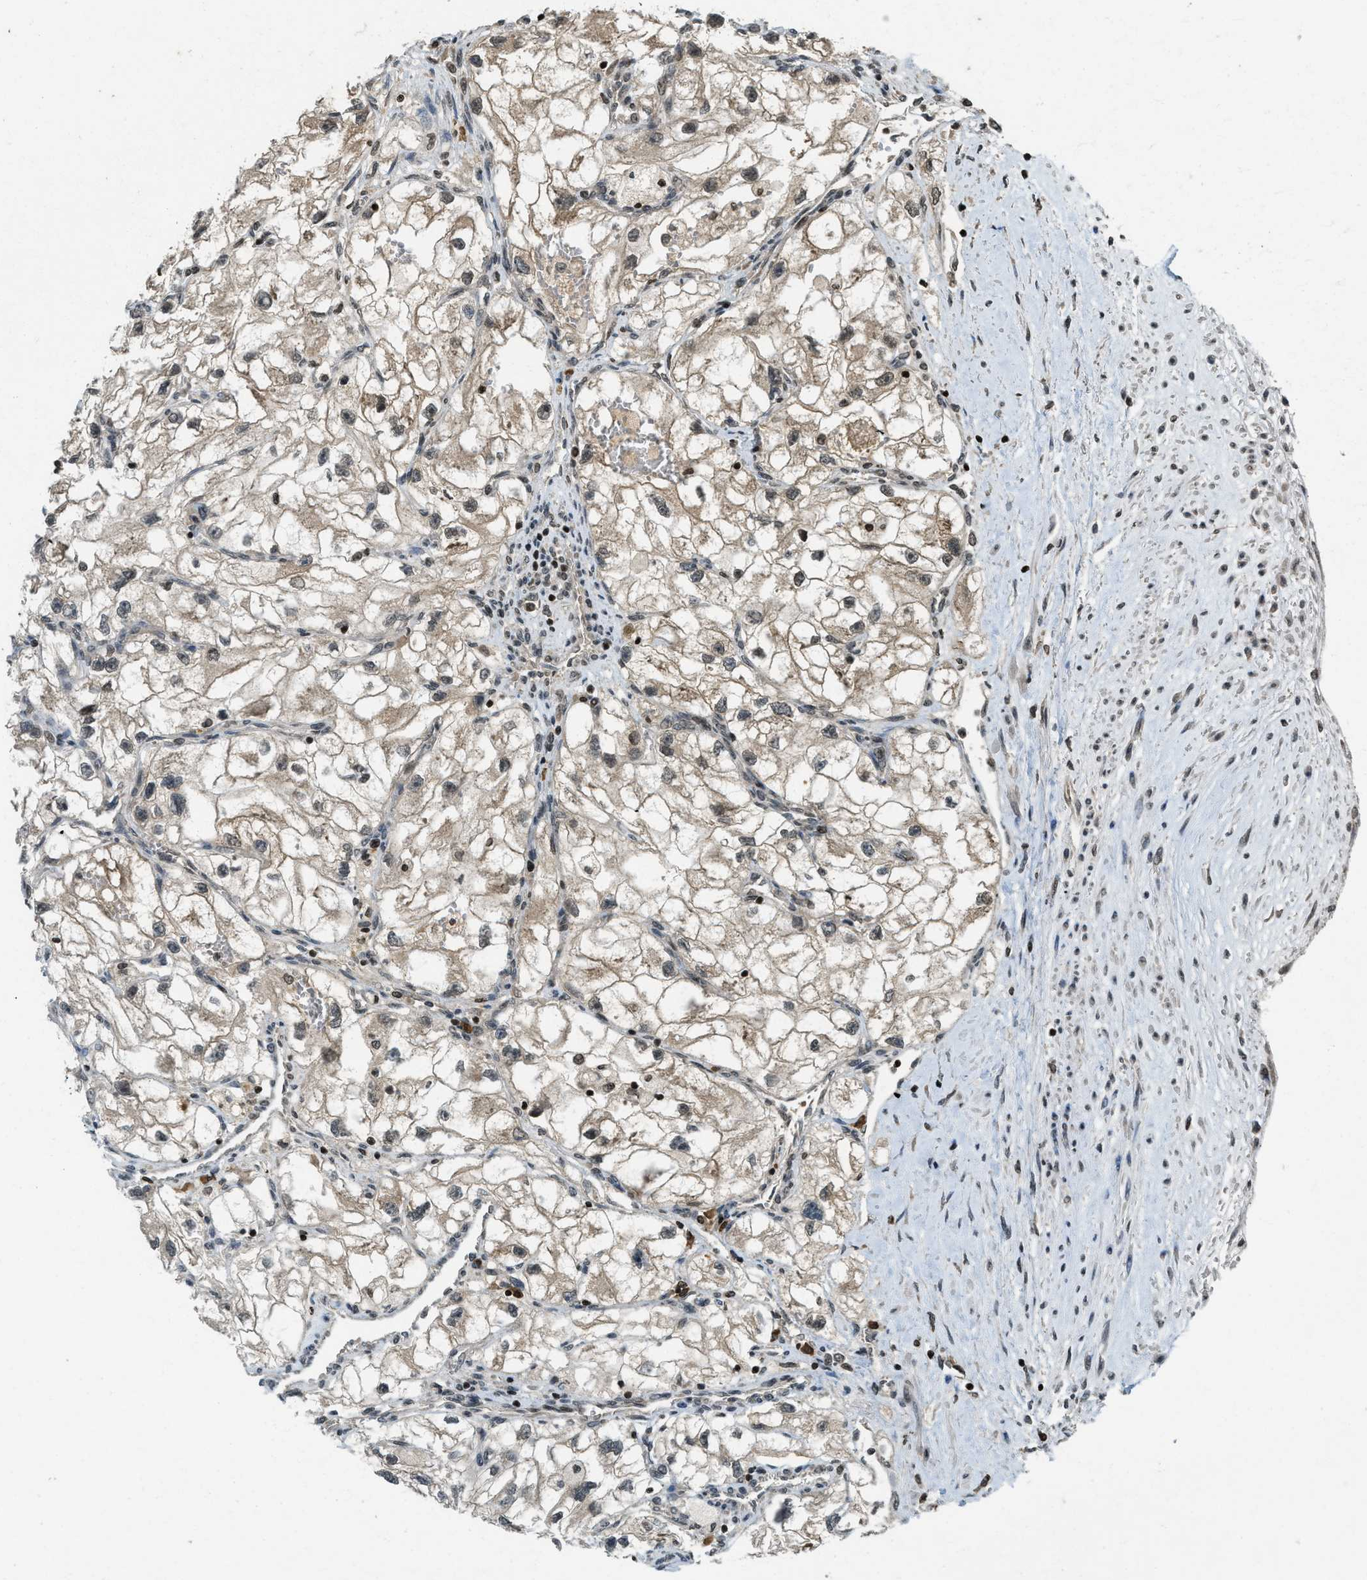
{"staining": {"intensity": "moderate", "quantity": "<25%", "location": "nuclear"}, "tissue": "renal cancer", "cell_type": "Tumor cells", "image_type": "cancer", "snomed": [{"axis": "morphology", "description": "Adenocarcinoma, NOS"}, {"axis": "topography", "description": "Kidney"}], "caption": "Renal adenocarcinoma tissue displays moderate nuclear positivity in about <25% of tumor cells, visualized by immunohistochemistry.", "gene": "SIAH1", "patient": {"sex": "female", "age": 70}}